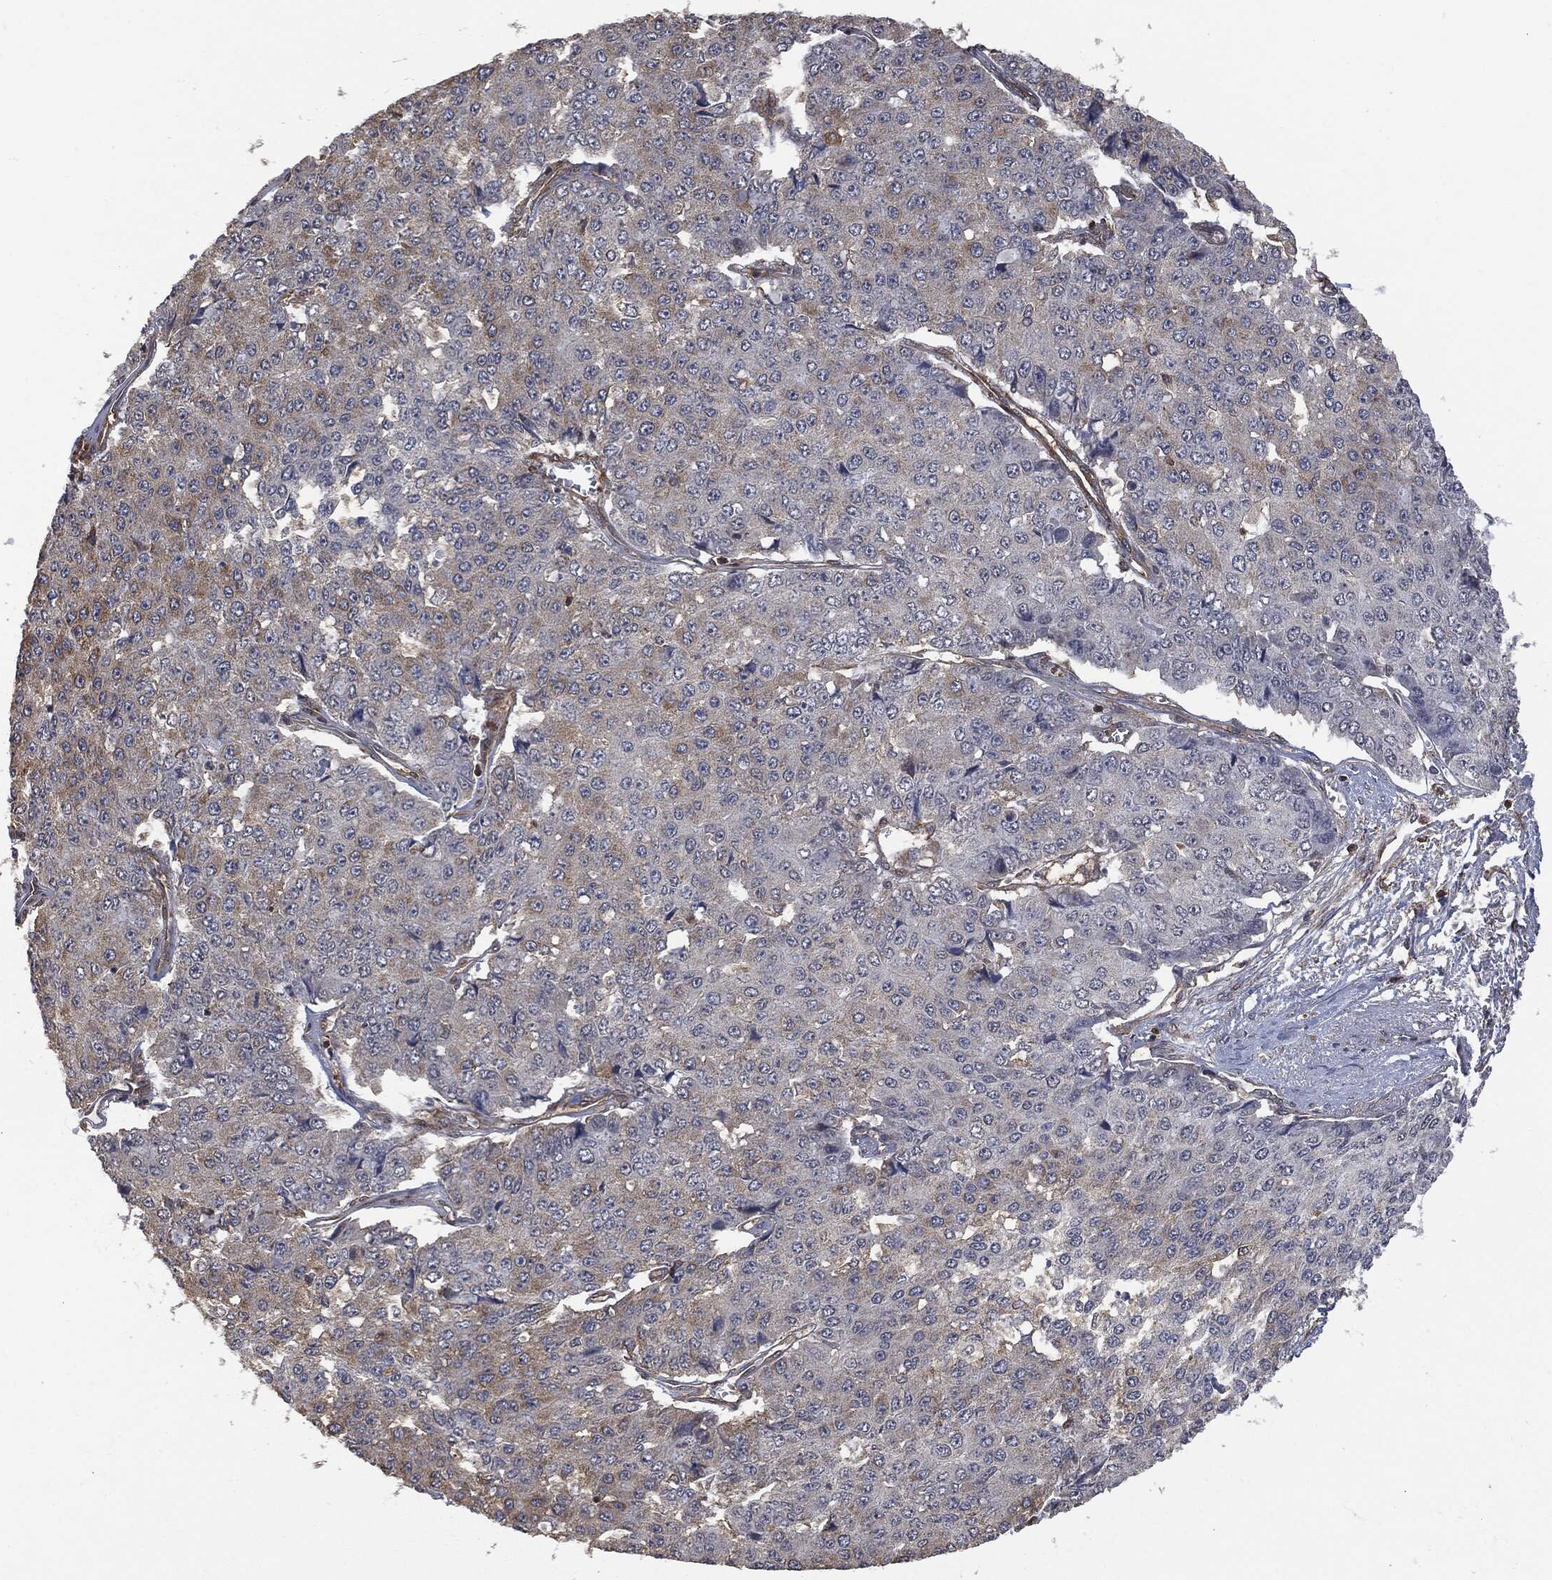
{"staining": {"intensity": "weak", "quantity": "<25%", "location": "cytoplasmic/membranous"}, "tissue": "pancreatic cancer", "cell_type": "Tumor cells", "image_type": "cancer", "snomed": [{"axis": "morphology", "description": "Normal tissue, NOS"}, {"axis": "morphology", "description": "Inflammation, NOS"}, {"axis": "morphology", "description": "Adenocarcinoma, NOS"}, {"axis": "topography", "description": "Pancreas"}], "caption": "The photomicrograph displays no staining of tumor cells in pancreatic cancer. (Immunohistochemistry (ihc), brightfield microscopy, high magnification).", "gene": "PSMB10", "patient": {"sex": "male", "age": 57}}